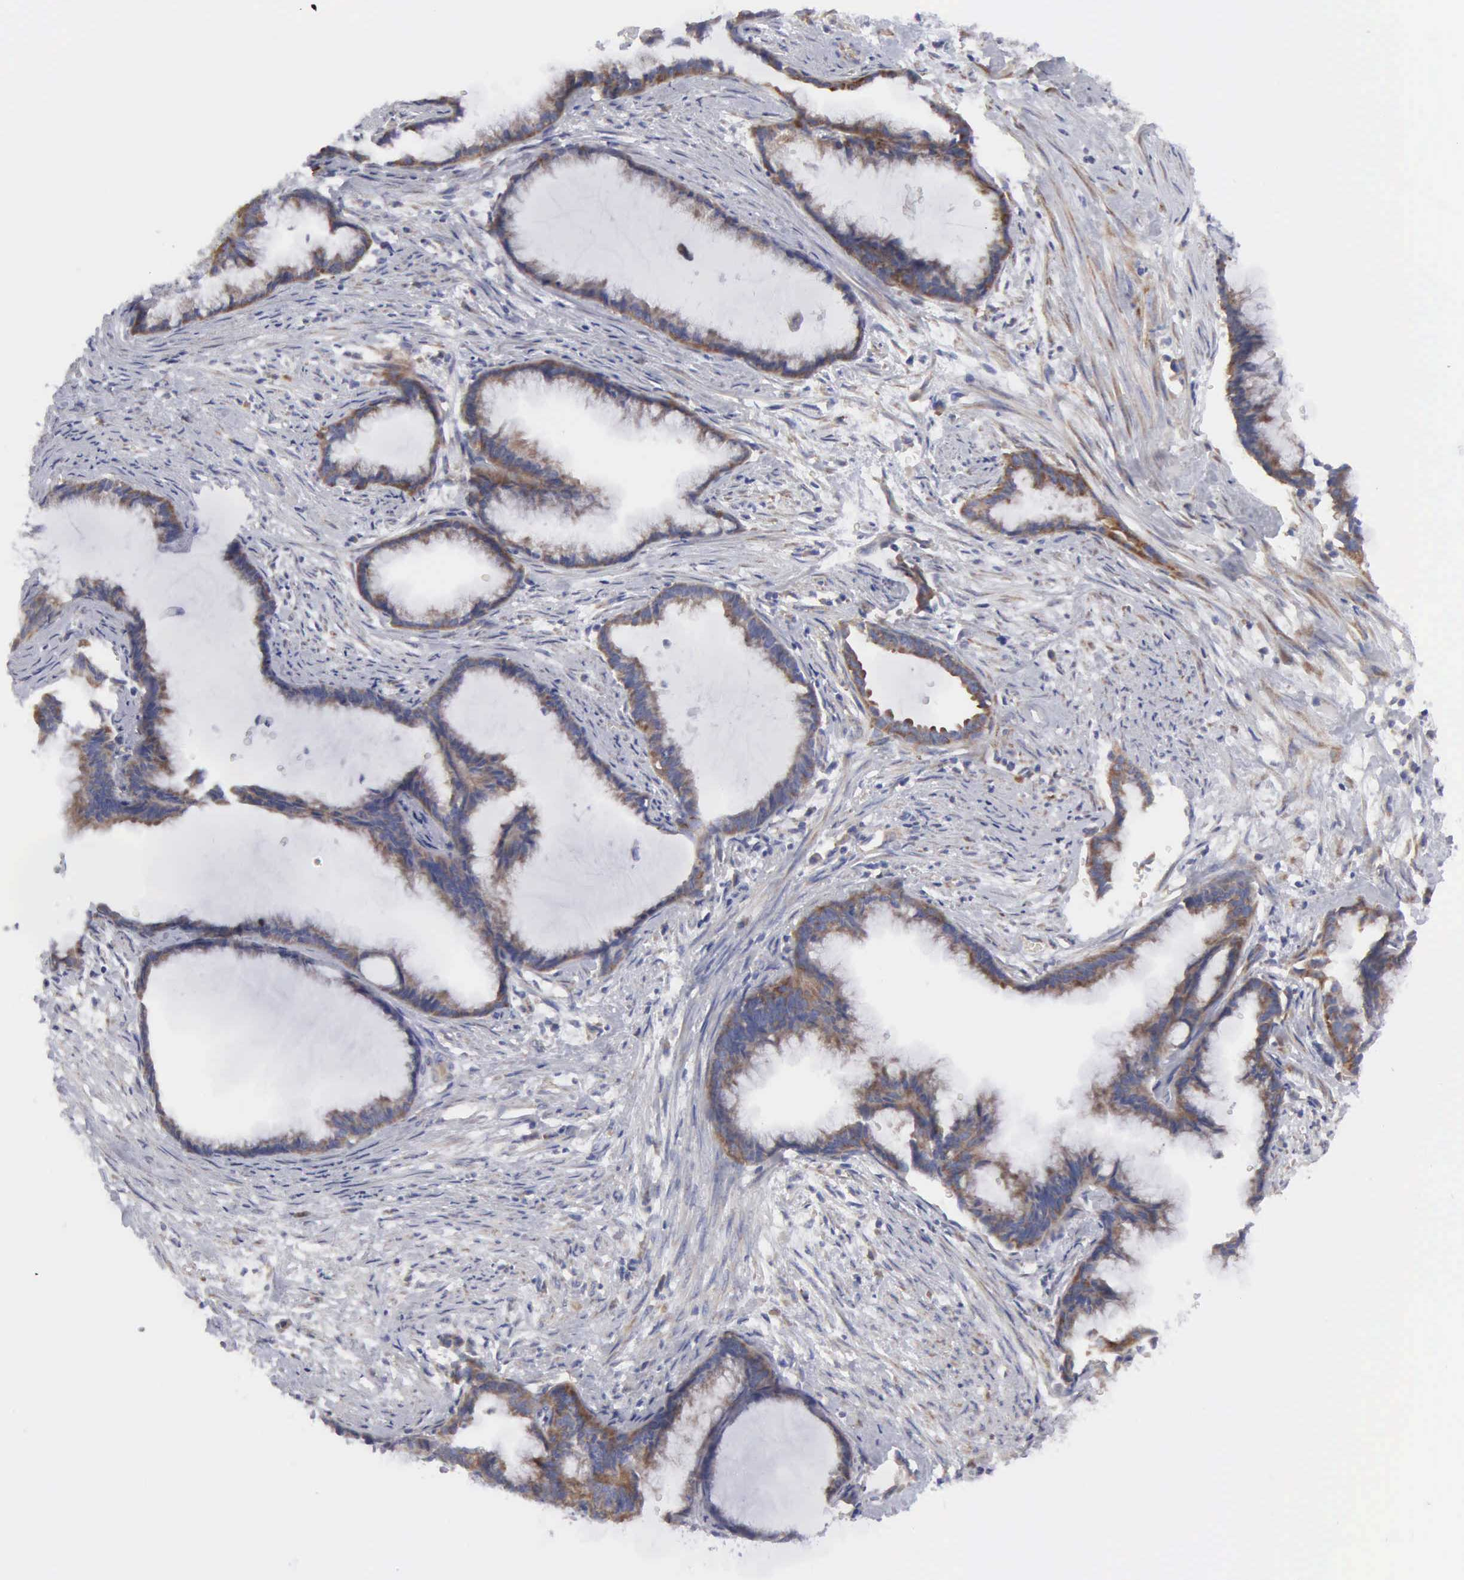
{"staining": {"intensity": "moderate", "quantity": ">75%", "location": "cytoplasmic/membranous"}, "tissue": "endometrial cancer", "cell_type": "Tumor cells", "image_type": "cancer", "snomed": [{"axis": "morphology", "description": "Adenocarcinoma, NOS"}, {"axis": "topography", "description": "Endometrium"}], "caption": "Adenocarcinoma (endometrial) tissue displays moderate cytoplasmic/membranous positivity in about >75% of tumor cells, visualized by immunohistochemistry.", "gene": "TXLNG", "patient": {"sex": "female", "age": 86}}